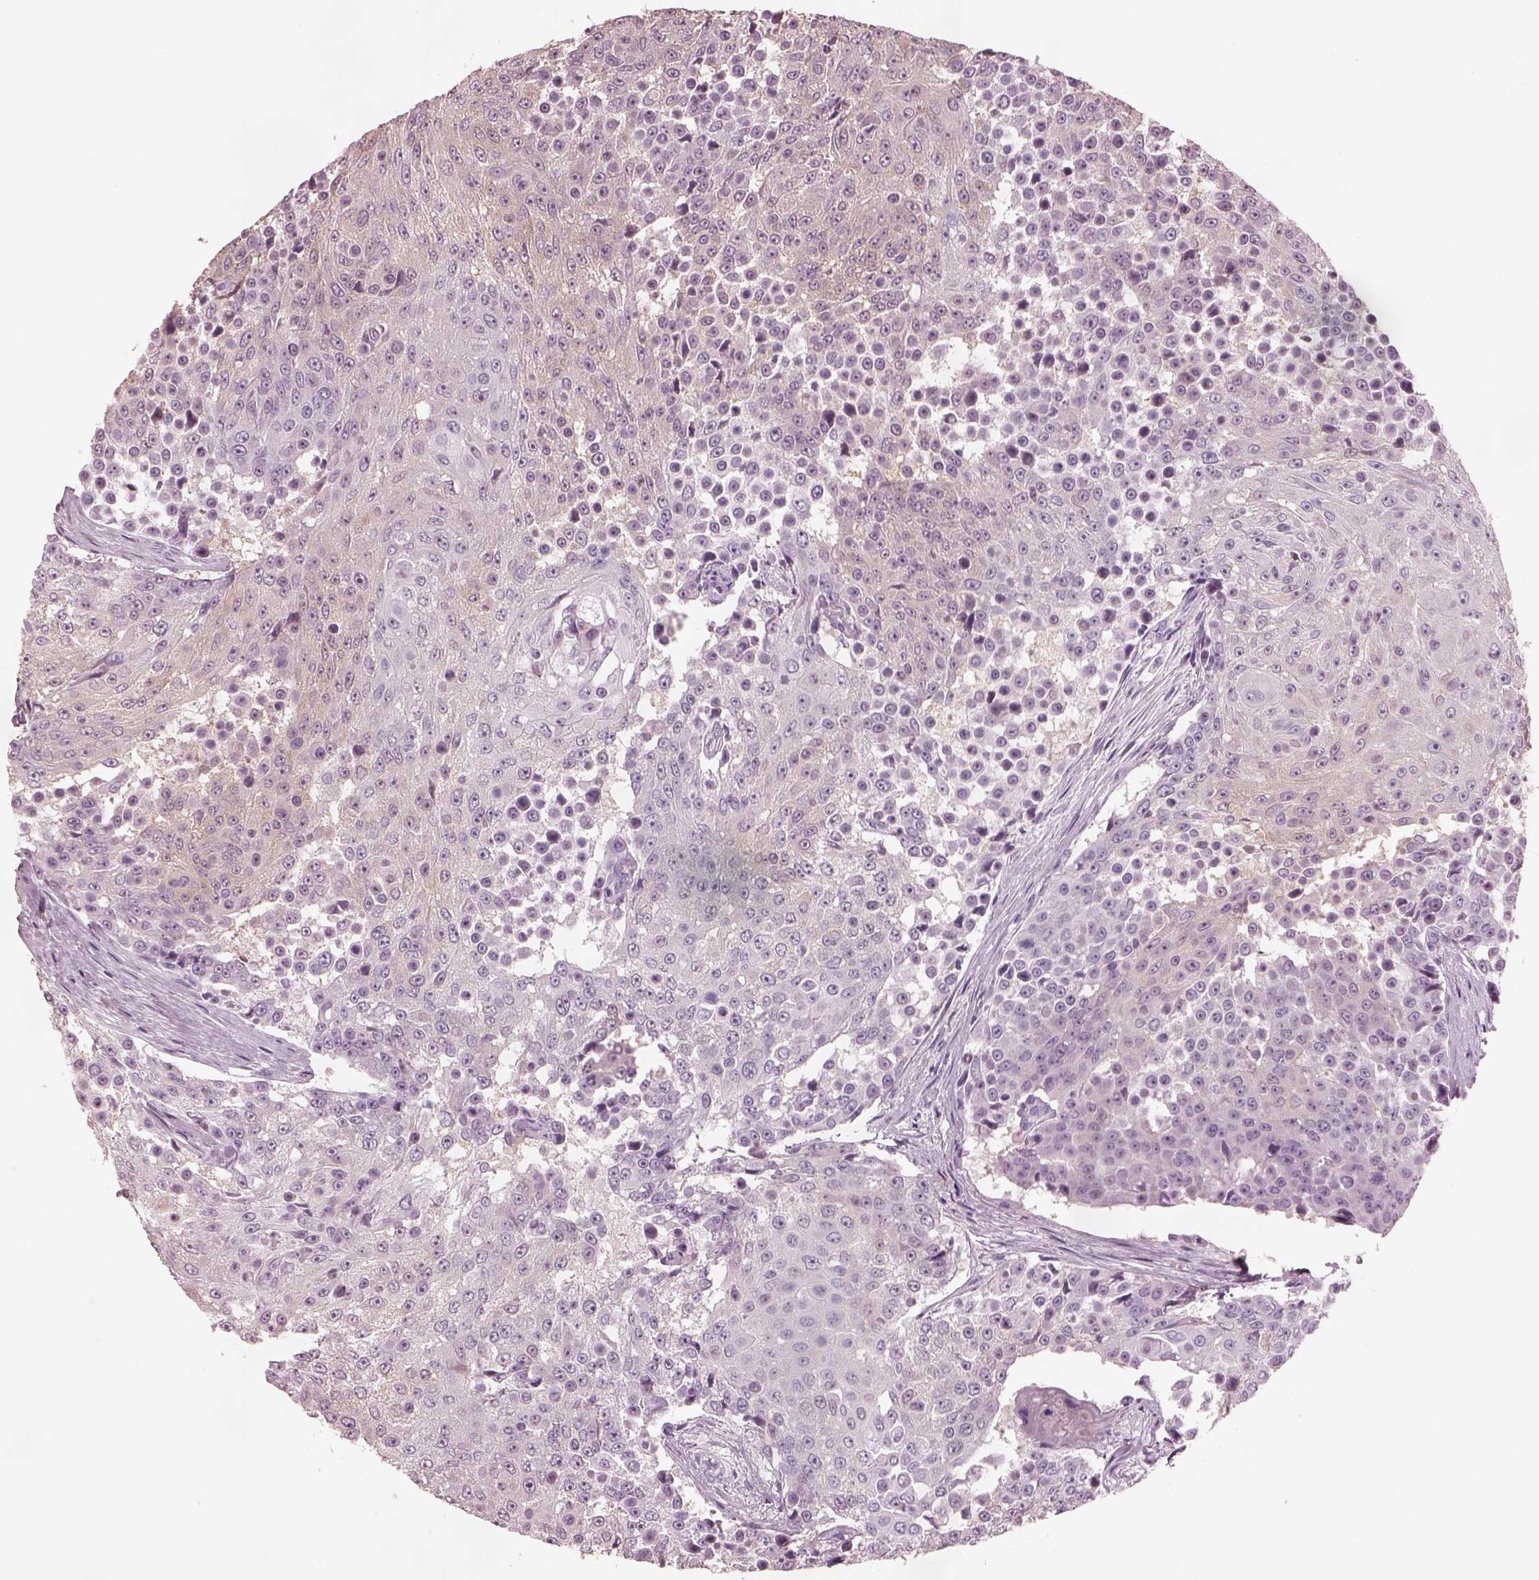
{"staining": {"intensity": "negative", "quantity": "none", "location": "none"}, "tissue": "urothelial cancer", "cell_type": "Tumor cells", "image_type": "cancer", "snomed": [{"axis": "morphology", "description": "Urothelial carcinoma, High grade"}, {"axis": "topography", "description": "Urinary bladder"}], "caption": "This is a micrograph of IHC staining of high-grade urothelial carcinoma, which shows no expression in tumor cells. Nuclei are stained in blue.", "gene": "CSH1", "patient": {"sex": "female", "age": 63}}